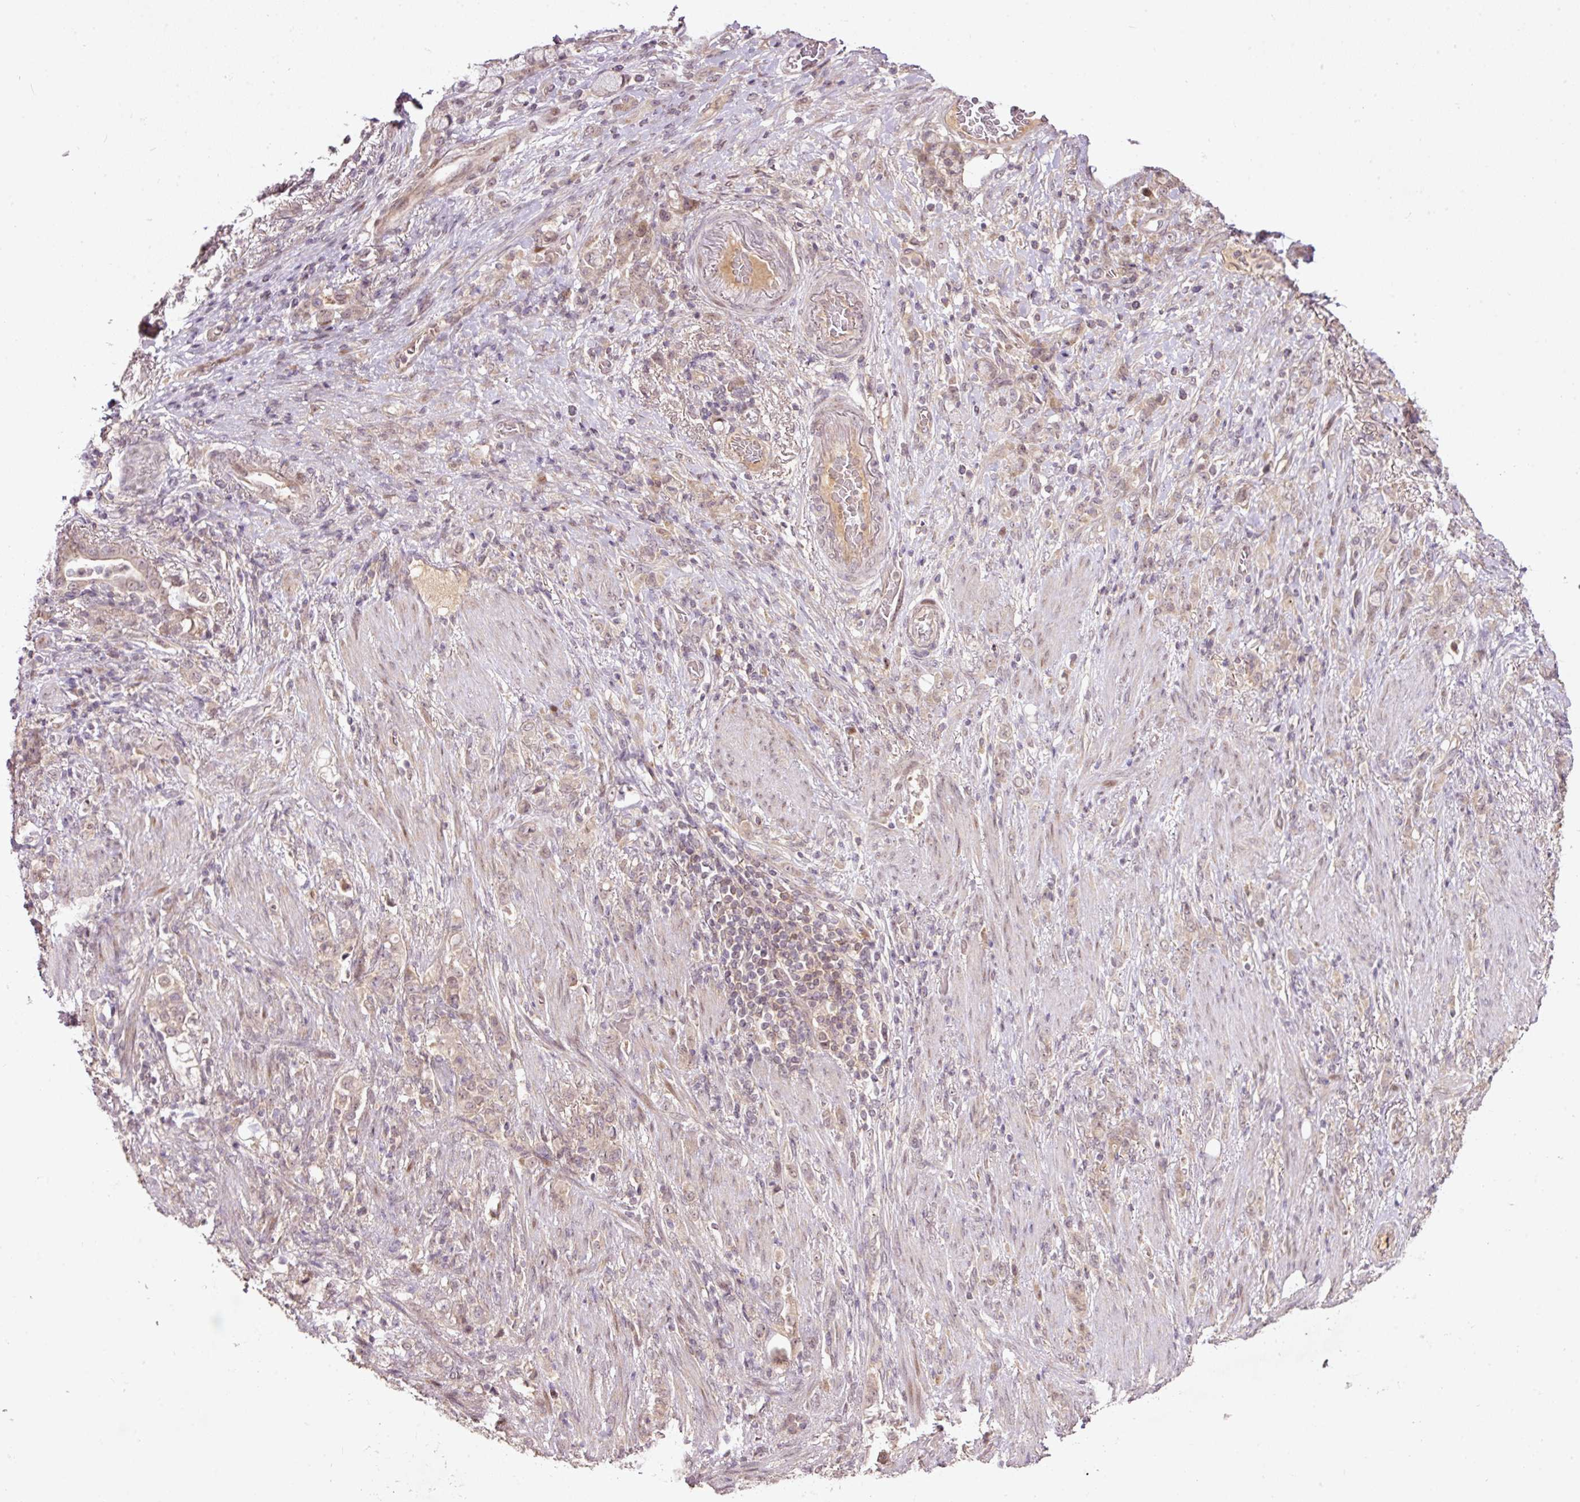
{"staining": {"intensity": "weak", "quantity": "25%-75%", "location": "nuclear"}, "tissue": "stomach cancer", "cell_type": "Tumor cells", "image_type": "cancer", "snomed": [{"axis": "morphology", "description": "Adenocarcinoma, NOS"}, {"axis": "topography", "description": "Stomach"}], "caption": "Stomach cancer stained for a protein displays weak nuclear positivity in tumor cells.", "gene": "PCDHB1", "patient": {"sex": "female", "age": 79}}